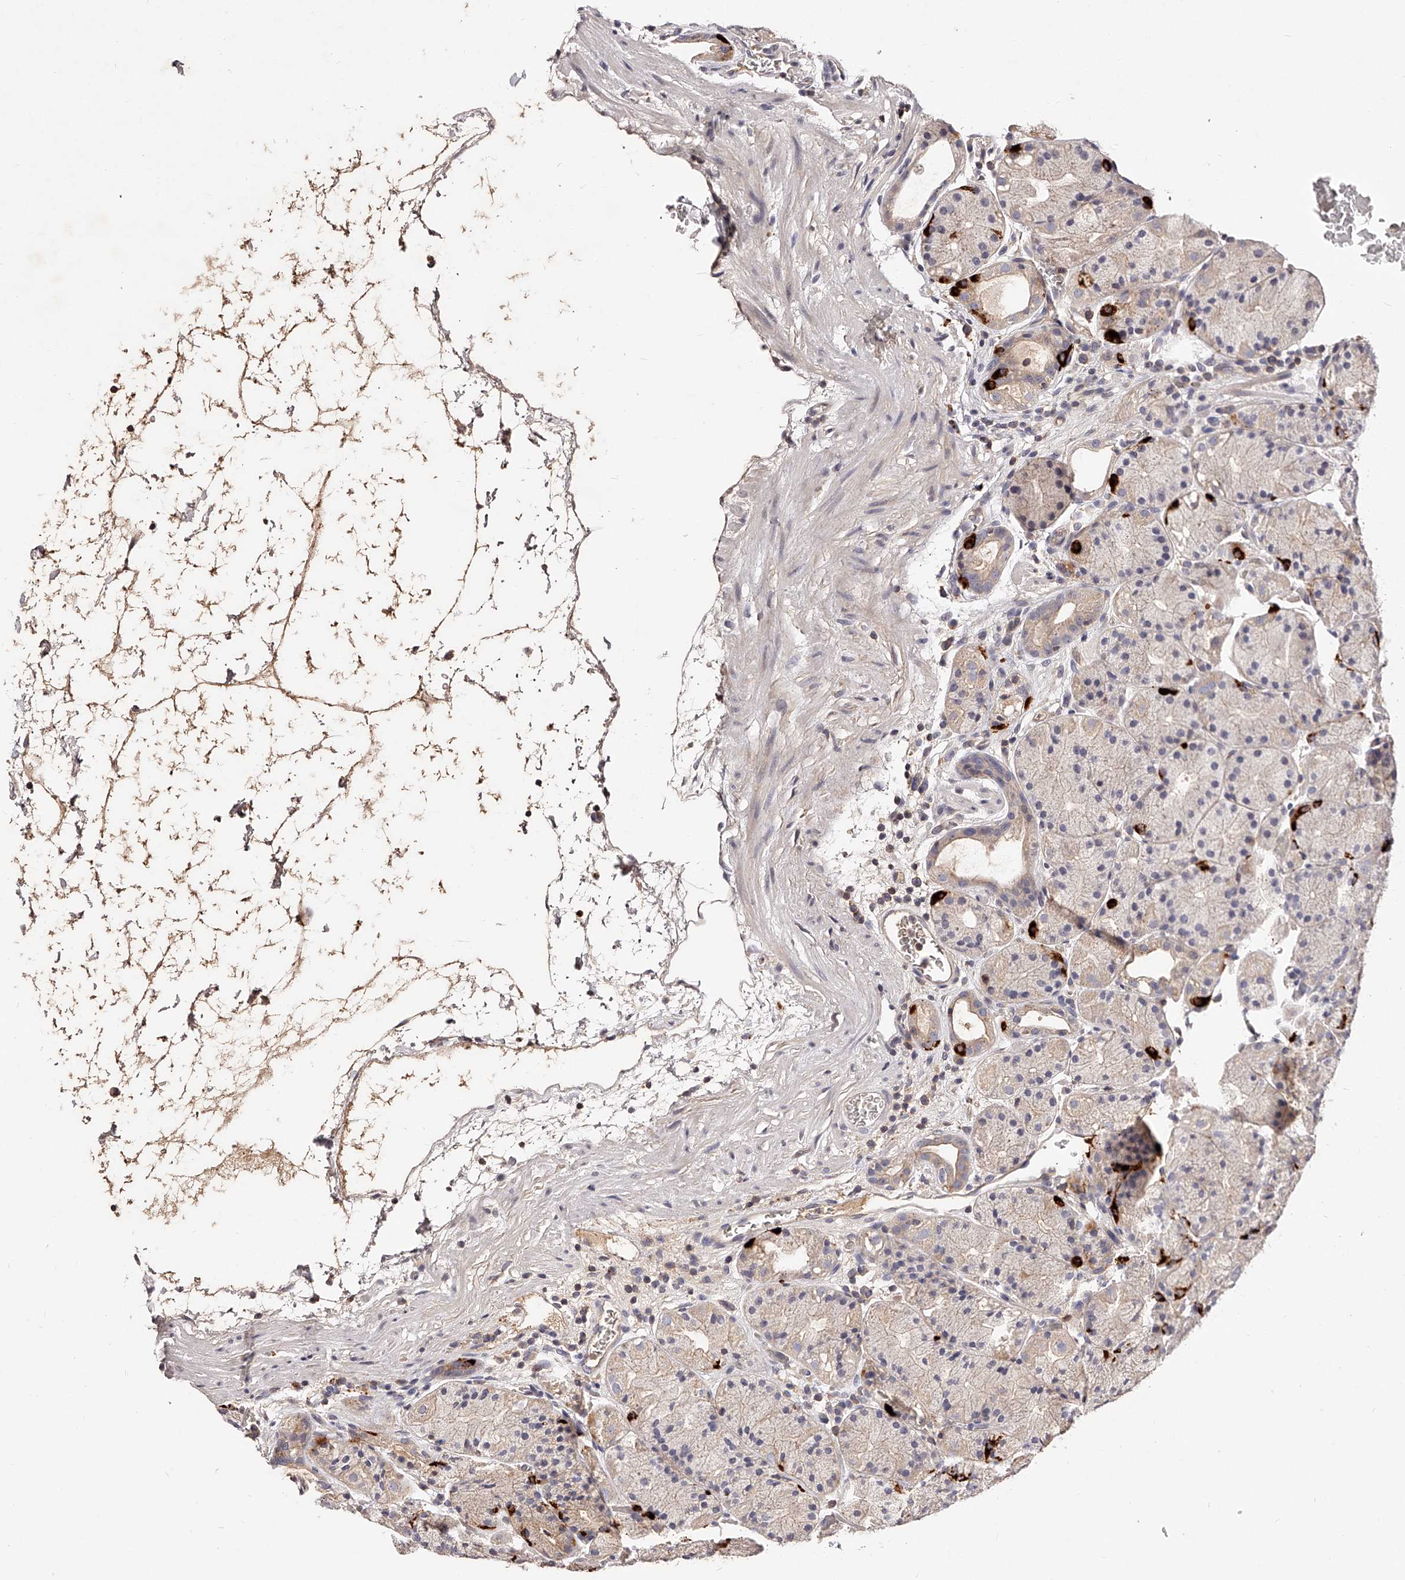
{"staining": {"intensity": "strong", "quantity": "<25%", "location": "cytoplasmic/membranous"}, "tissue": "stomach", "cell_type": "Glandular cells", "image_type": "normal", "snomed": [{"axis": "morphology", "description": "Normal tissue, NOS"}, {"axis": "topography", "description": "Stomach, upper"}], "caption": "Immunohistochemistry micrograph of normal stomach: human stomach stained using IHC displays medium levels of strong protein expression localized specifically in the cytoplasmic/membranous of glandular cells, appearing as a cytoplasmic/membranous brown color.", "gene": "PHACTR1", "patient": {"sex": "male", "age": 48}}